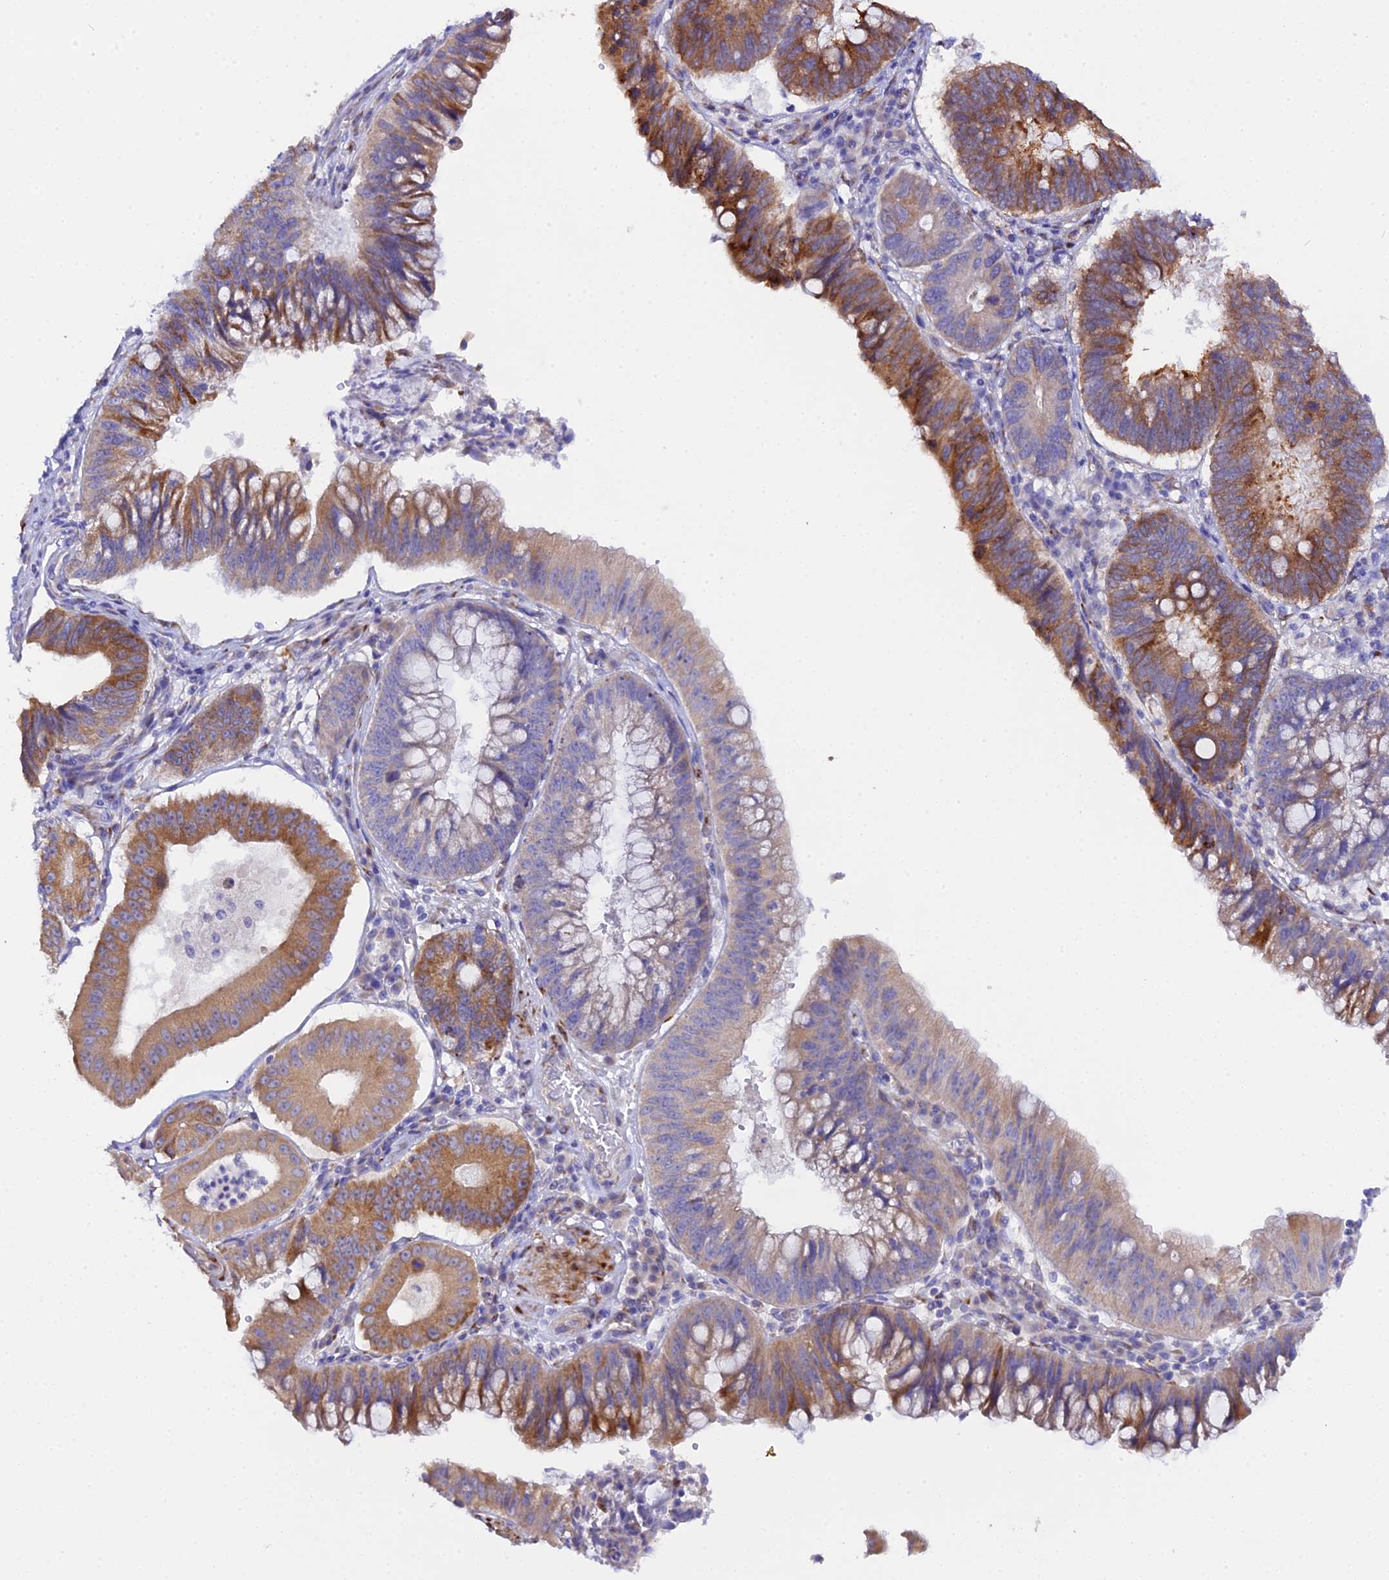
{"staining": {"intensity": "strong", "quantity": ">75%", "location": "cytoplasmic/membranous"}, "tissue": "stomach cancer", "cell_type": "Tumor cells", "image_type": "cancer", "snomed": [{"axis": "morphology", "description": "Adenocarcinoma, NOS"}, {"axis": "topography", "description": "Stomach"}], "caption": "Brown immunohistochemical staining in human stomach cancer (adenocarcinoma) exhibits strong cytoplasmic/membranous positivity in about >75% of tumor cells.", "gene": "CFAP45", "patient": {"sex": "male", "age": 59}}